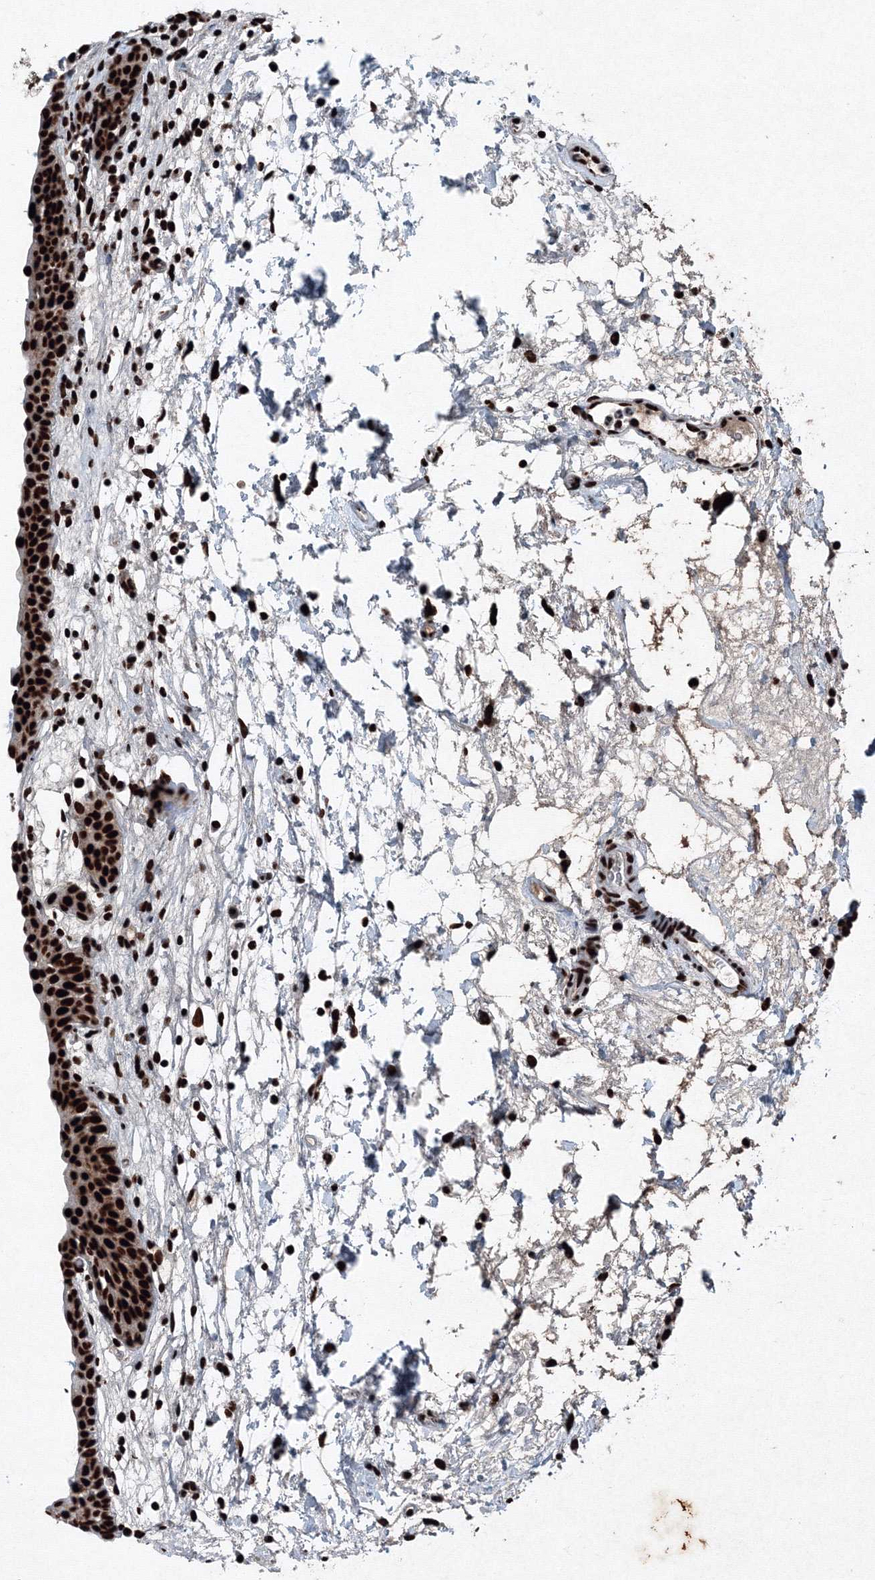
{"staining": {"intensity": "strong", "quantity": ">75%", "location": "nuclear"}, "tissue": "urinary bladder", "cell_type": "Urothelial cells", "image_type": "normal", "snomed": [{"axis": "morphology", "description": "Normal tissue, NOS"}, {"axis": "topography", "description": "Urinary bladder"}], "caption": "This is a photomicrograph of immunohistochemistry staining of benign urinary bladder, which shows strong expression in the nuclear of urothelial cells.", "gene": "SNRPC", "patient": {"sex": "male", "age": 83}}